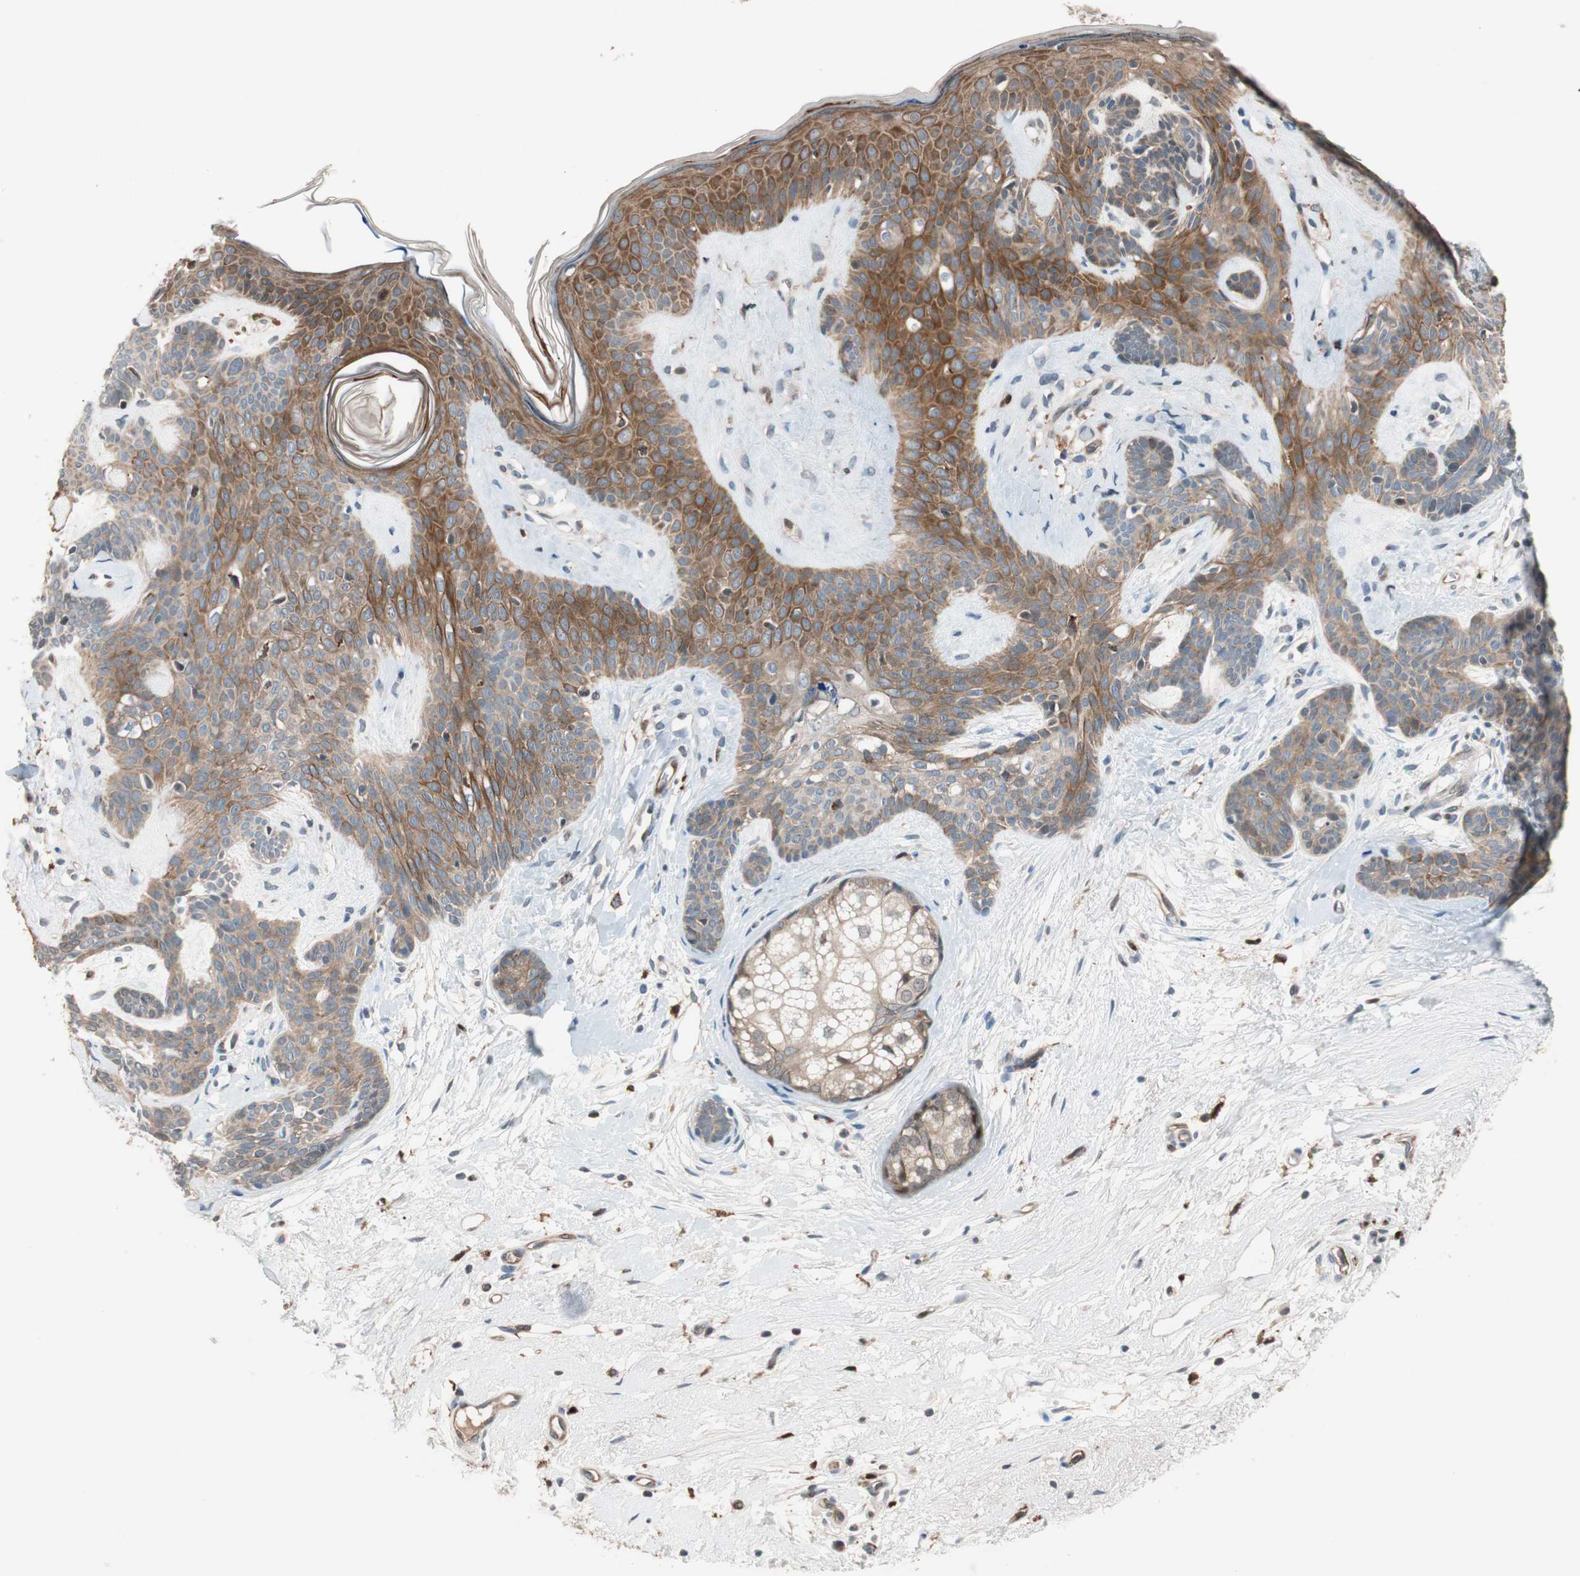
{"staining": {"intensity": "moderate", "quantity": "25%-75%", "location": "cytoplasmic/membranous"}, "tissue": "skin cancer", "cell_type": "Tumor cells", "image_type": "cancer", "snomed": [{"axis": "morphology", "description": "Developmental malformation"}, {"axis": "morphology", "description": "Basal cell carcinoma"}, {"axis": "topography", "description": "Skin"}], "caption": "Immunohistochemical staining of human basal cell carcinoma (skin) shows medium levels of moderate cytoplasmic/membranous protein positivity in about 25%-75% of tumor cells. The protein is shown in brown color, while the nuclei are stained blue.", "gene": "PIK3R3", "patient": {"sex": "female", "age": 62}}